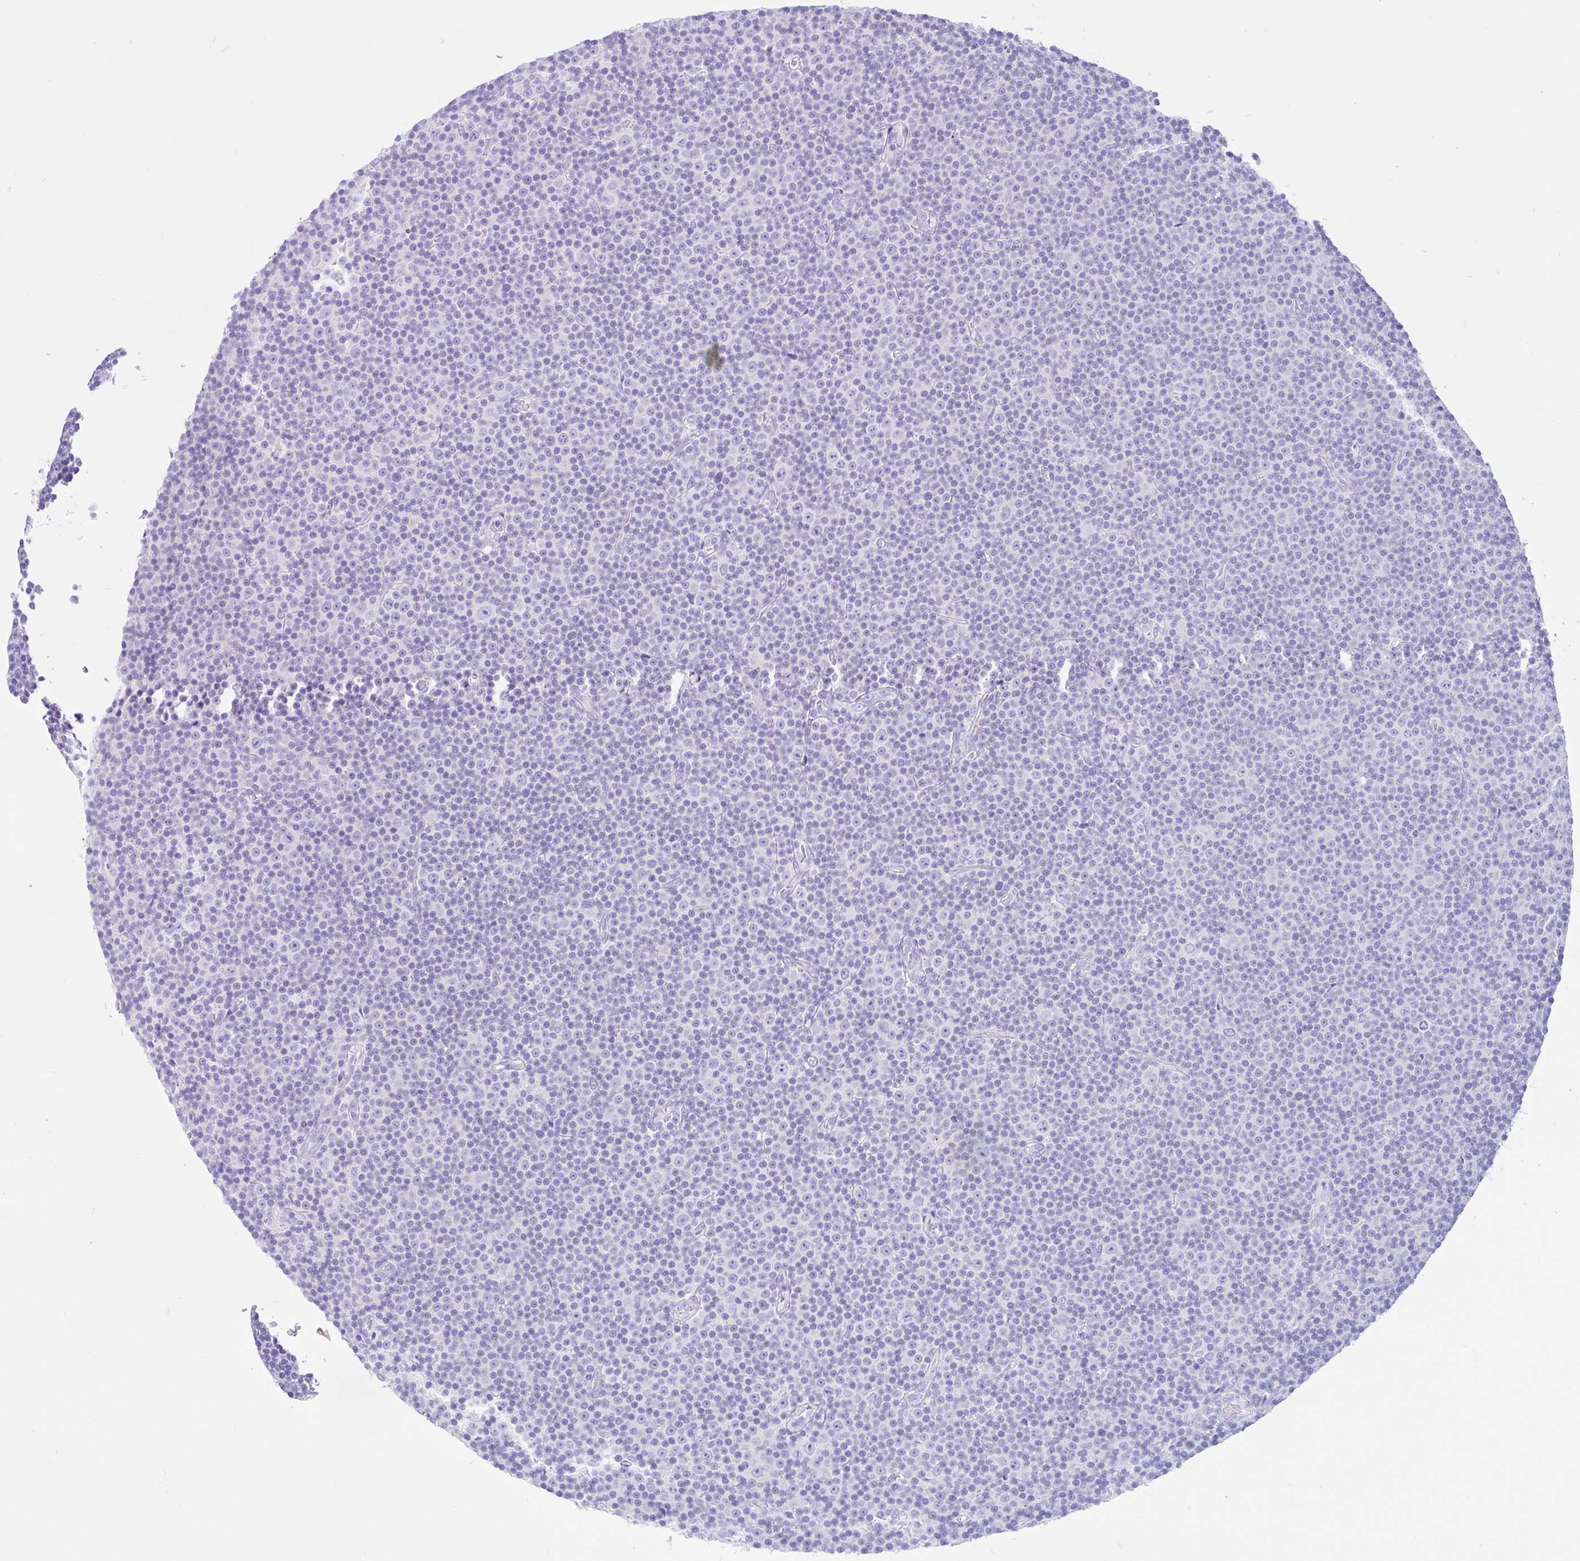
{"staining": {"intensity": "negative", "quantity": "none", "location": "none"}, "tissue": "lymphoma", "cell_type": "Tumor cells", "image_type": "cancer", "snomed": [{"axis": "morphology", "description": "Malignant lymphoma, non-Hodgkin's type, Low grade"}, {"axis": "topography", "description": "Lymph node"}], "caption": "Immunohistochemistry (IHC) of lymphoma demonstrates no expression in tumor cells.", "gene": "CYP19A1", "patient": {"sex": "female", "age": 67}}